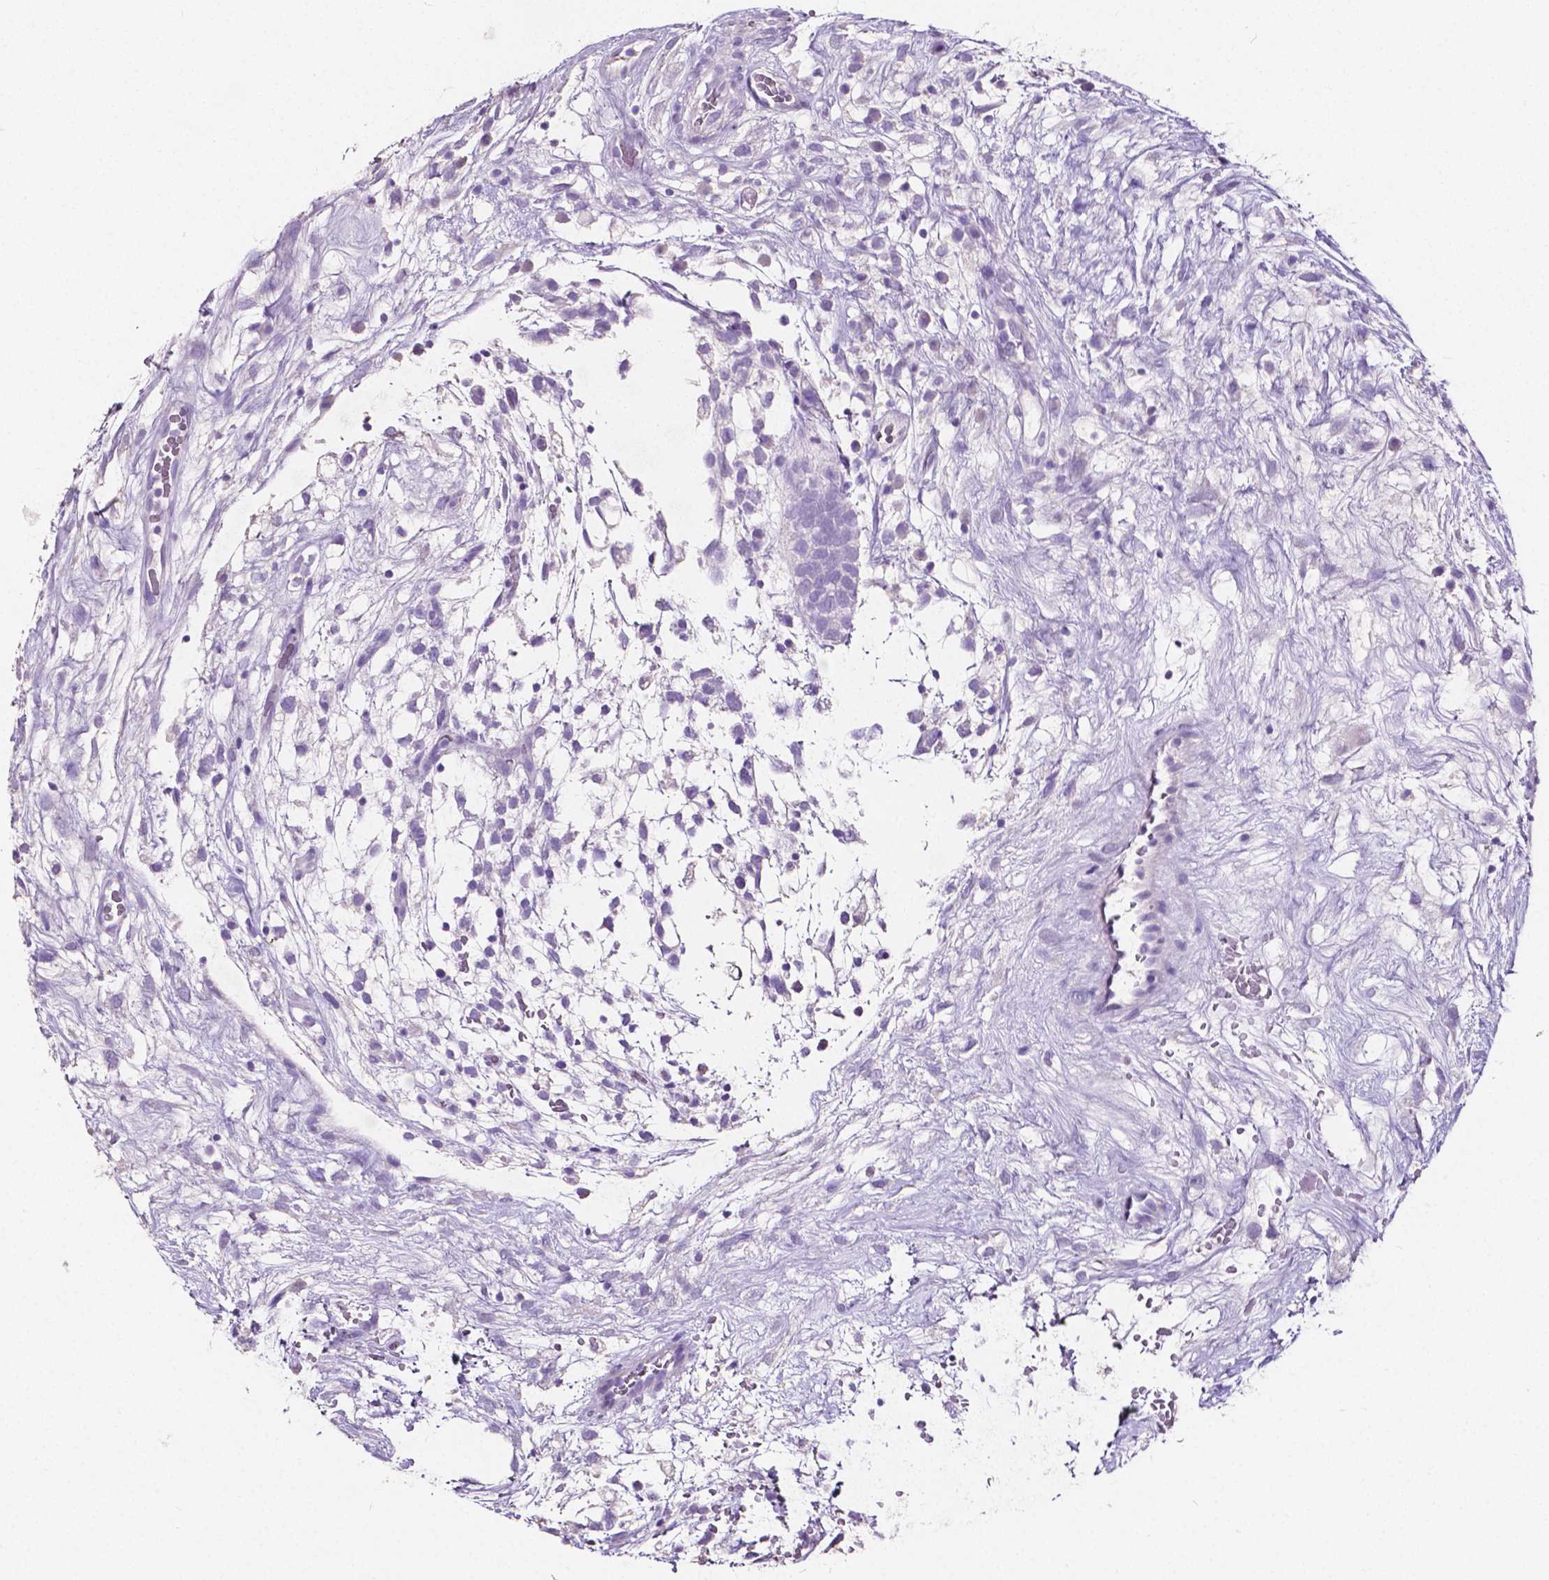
{"staining": {"intensity": "negative", "quantity": "none", "location": "none"}, "tissue": "testis cancer", "cell_type": "Tumor cells", "image_type": "cancer", "snomed": [{"axis": "morphology", "description": "Normal tissue, NOS"}, {"axis": "morphology", "description": "Carcinoma, Embryonal, NOS"}, {"axis": "topography", "description": "Testis"}], "caption": "Immunohistochemistry (IHC) of human testis cancer (embryonal carcinoma) shows no expression in tumor cells.", "gene": "SLC22A2", "patient": {"sex": "male", "age": 32}}